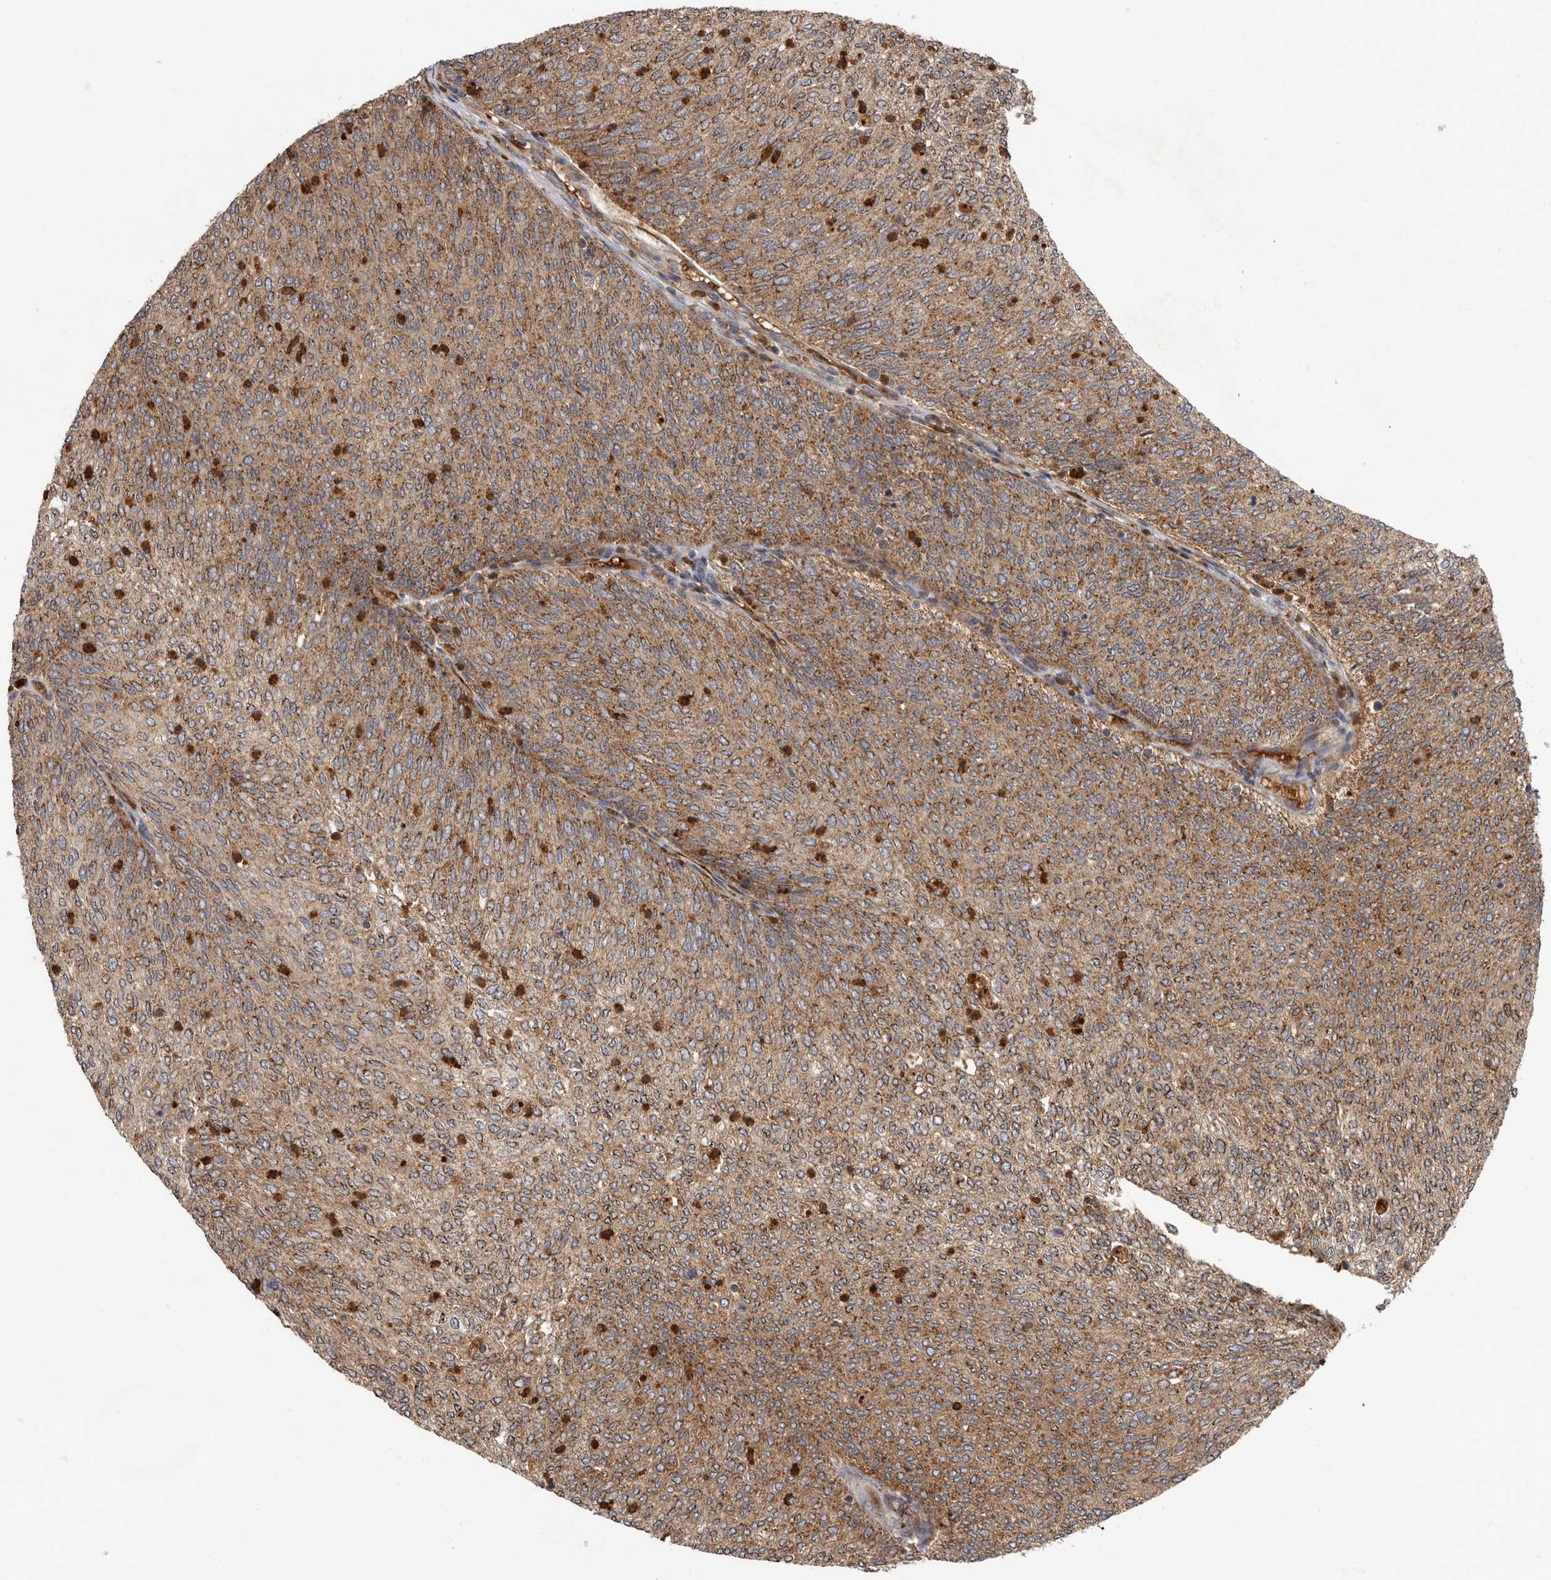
{"staining": {"intensity": "moderate", "quantity": ">75%", "location": "cytoplasmic/membranous"}, "tissue": "urothelial cancer", "cell_type": "Tumor cells", "image_type": "cancer", "snomed": [{"axis": "morphology", "description": "Urothelial carcinoma, Low grade"}, {"axis": "topography", "description": "Urinary bladder"}], "caption": "High-magnification brightfield microscopy of low-grade urothelial carcinoma stained with DAB (brown) and counterstained with hematoxylin (blue). tumor cells exhibit moderate cytoplasmic/membranous positivity is appreciated in about>75% of cells.", "gene": "FGFR4", "patient": {"sex": "female", "age": 79}}